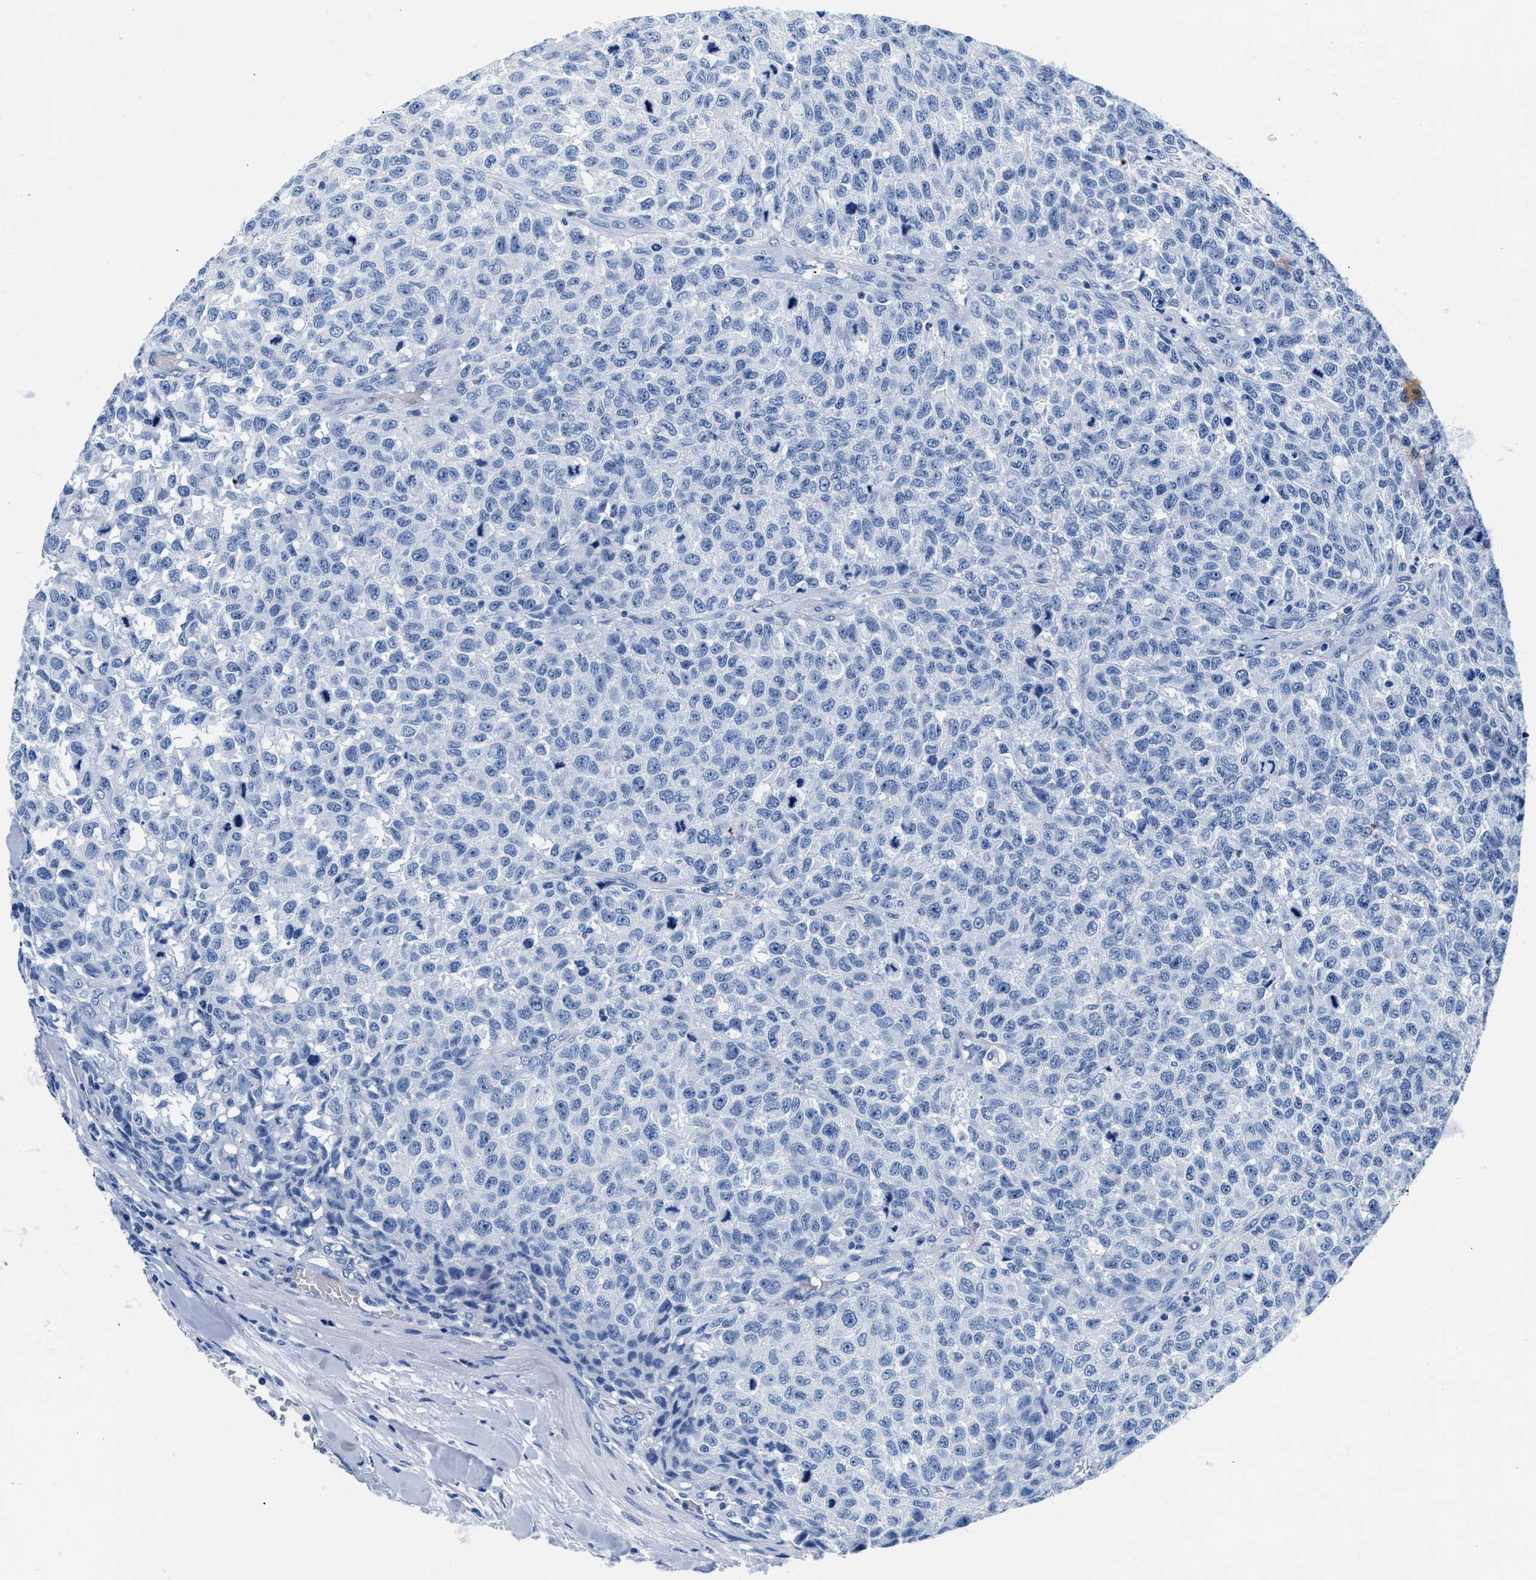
{"staining": {"intensity": "negative", "quantity": "none", "location": "none"}, "tissue": "testis cancer", "cell_type": "Tumor cells", "image_type": "cancer", "snomed": [{"axis": "morphology", "description": "Seminoma, NOS"}, {"axis": "topography", "description": "Testis"}], "caption": "The photomicrograph displays no staining of tumor cells in testis seminoma. (DAB (3,3'-diaminobenzidine) immunohistochemistry (IHC), high magnification).", "gene": "CPS1", "patient": {"sex": "male", "age": 59}}